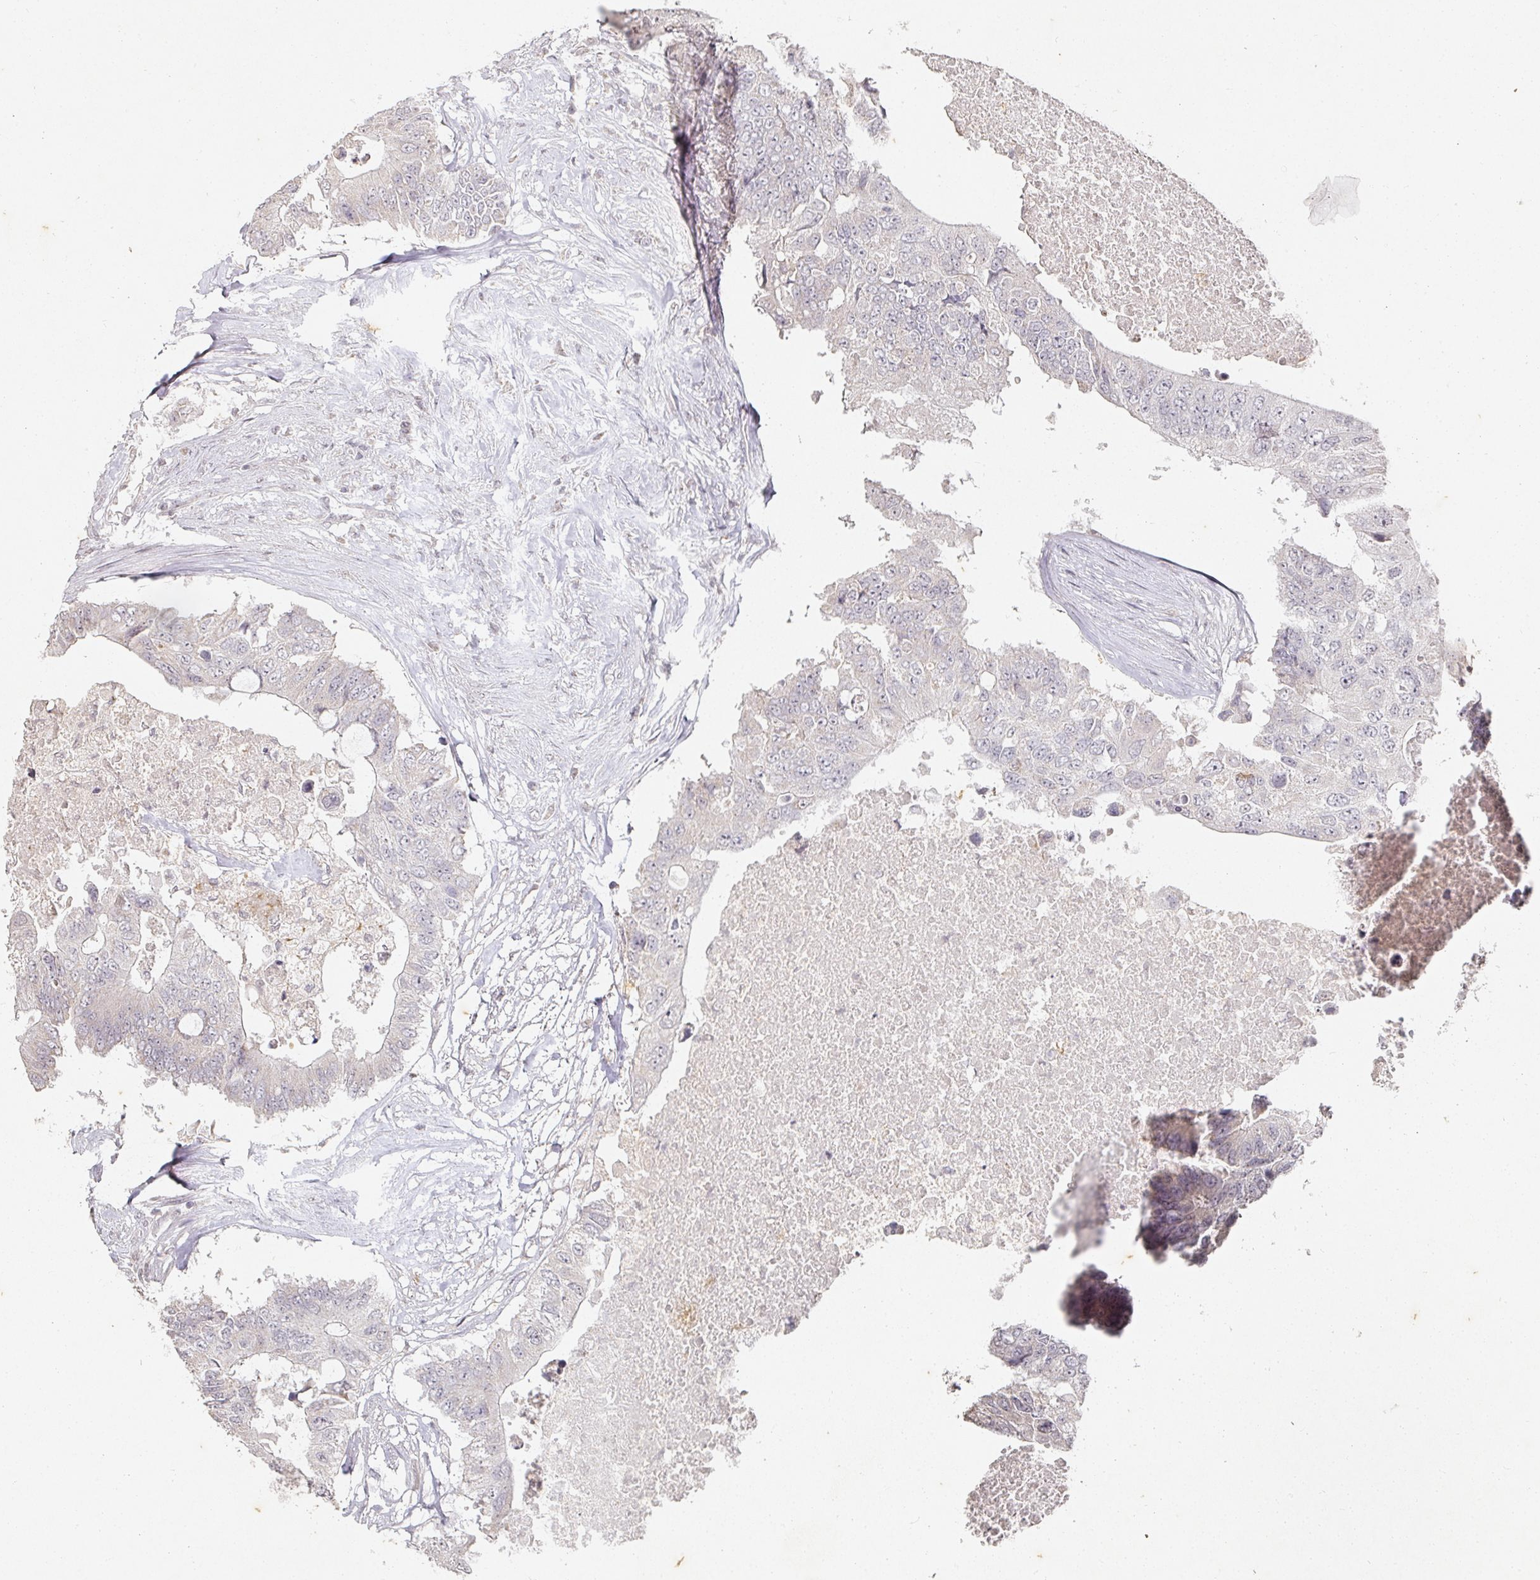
{"staining": {"intensity": "negative", "quantity": "none", "location": "none"}, "tissue": "colorectal cancer", "cell_type": "Tumor cells", "image_type": "cancer", "snomed": [{"axis": "morphology", "description": "Adenocarcinoma, NOS"}, {"axis": "topography", "description": "Colon"}], "caption": "Immunohistochemical staining of human adenocarcinoma (colorectal) shows no significant staining in tumor cells. (DAB immunohistochemistry visualized using brightfield microscopy, high magnification).", "gene": "CAPN5", "patient": {"sex": "male", "age": 71}}